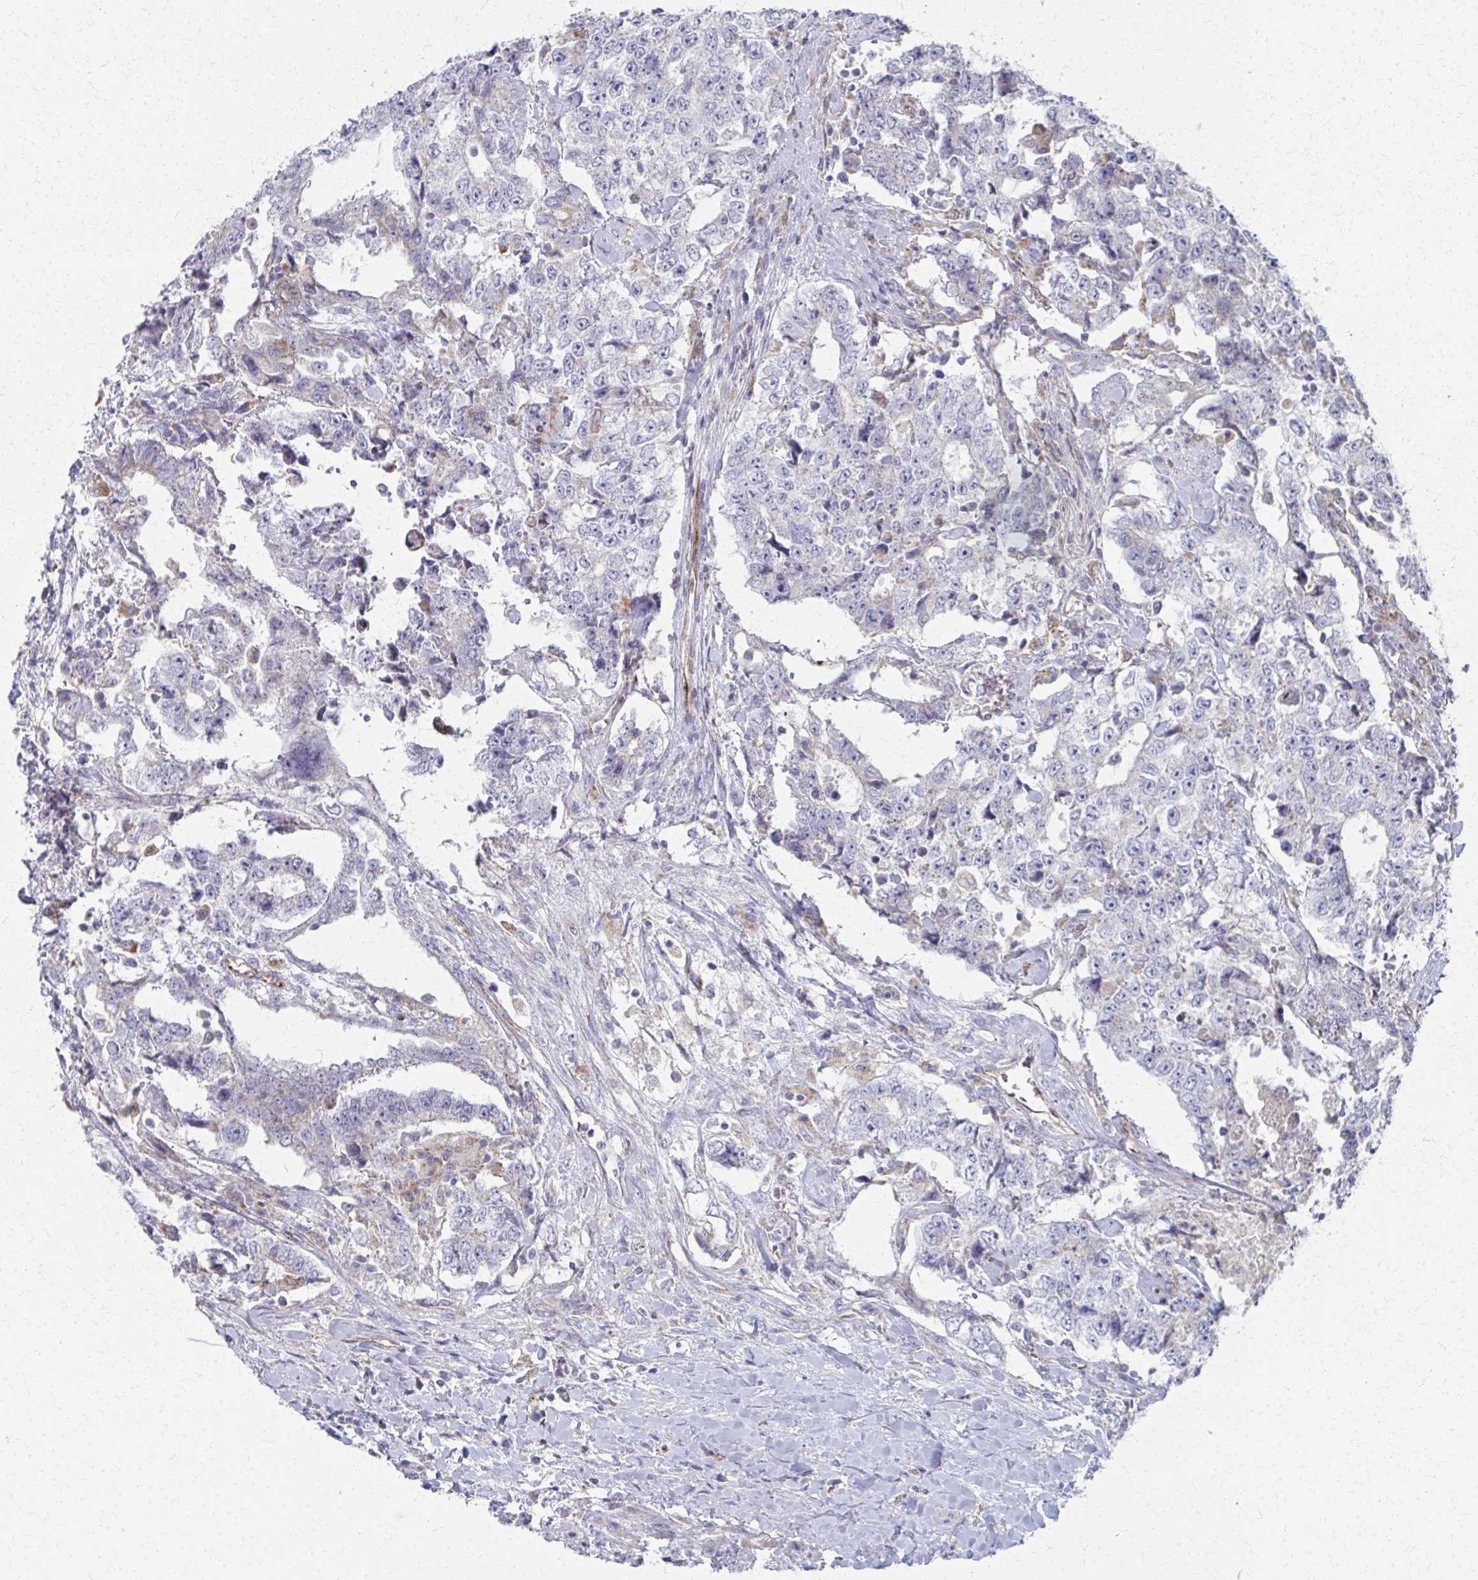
{"staining": {"intensity": "negative", "quantity": "none", "location": "none"}, "tissue": "testis cancer", "cell_type": "Tumor cells", "image_type": "cancer", "snomed": [{"axis": "morphology", "description": "Carcinoma, Embryonal, NOS"}, {"axis": "topography", "description": "Testis"}], "caption": "DAB (3,3'-diaminobenzidine) immunohistochemical staining of human embryonal carcinoma (testis) reveals no significant positivity in tumor cells.", "gene": "FAHD1", "patient": {"sex": "male", "age": 24}}